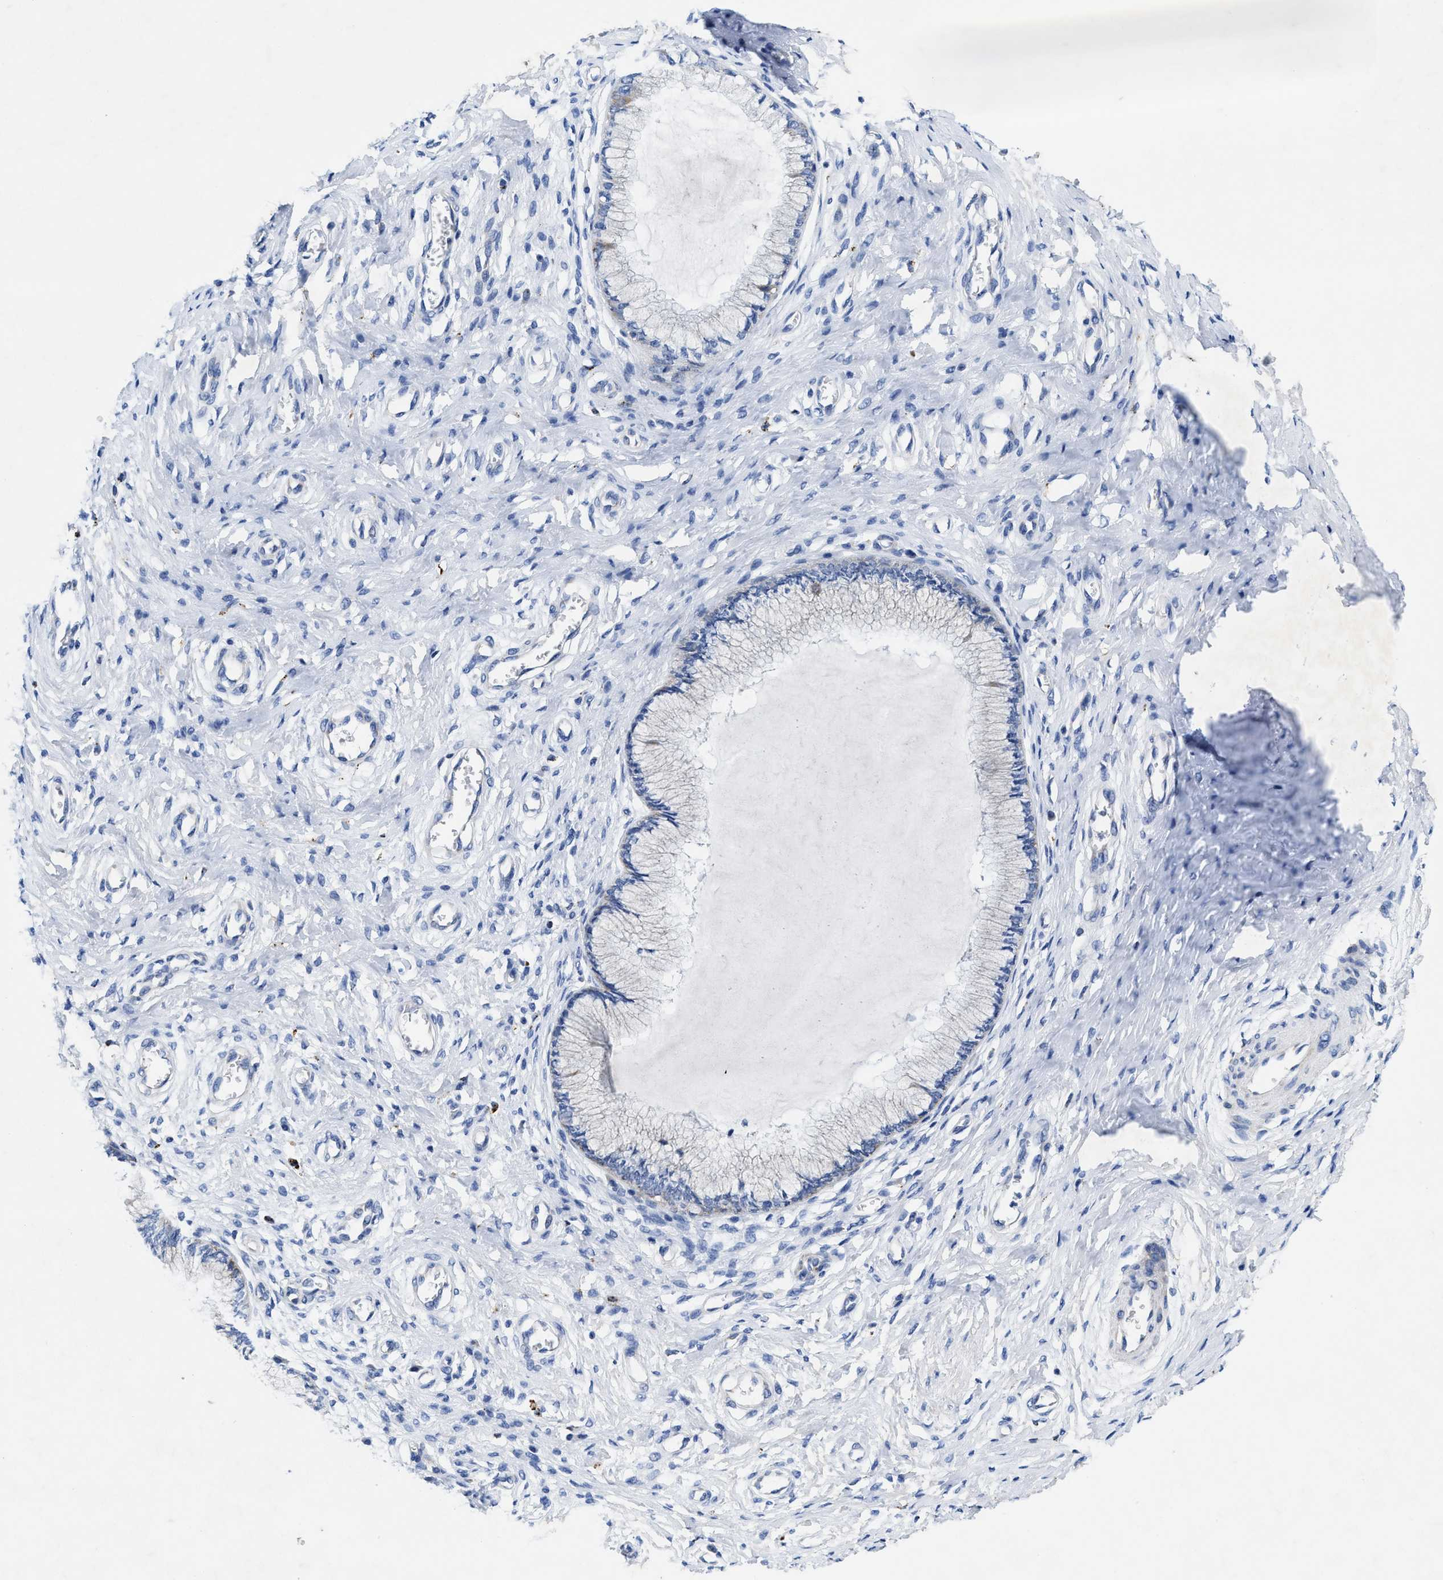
{"staining": {"intensity": "negative", "quantity": "none", "location": "none"}, "tissue": "cervix", "cell_type": "Glandular cells", "image_type": "normal", "snomed": [{"axis": "morphology", "description": "Normal tissue, NOS"}, {"axis": "topography", "description": "Cervix"}], "caption": "This is a photomicrograph of IHC staining of unremarkable cervix, which shows no positivity in glandular cells.", "gene": "TBRG4", "patient": {"sex": "female", "age": 55}}